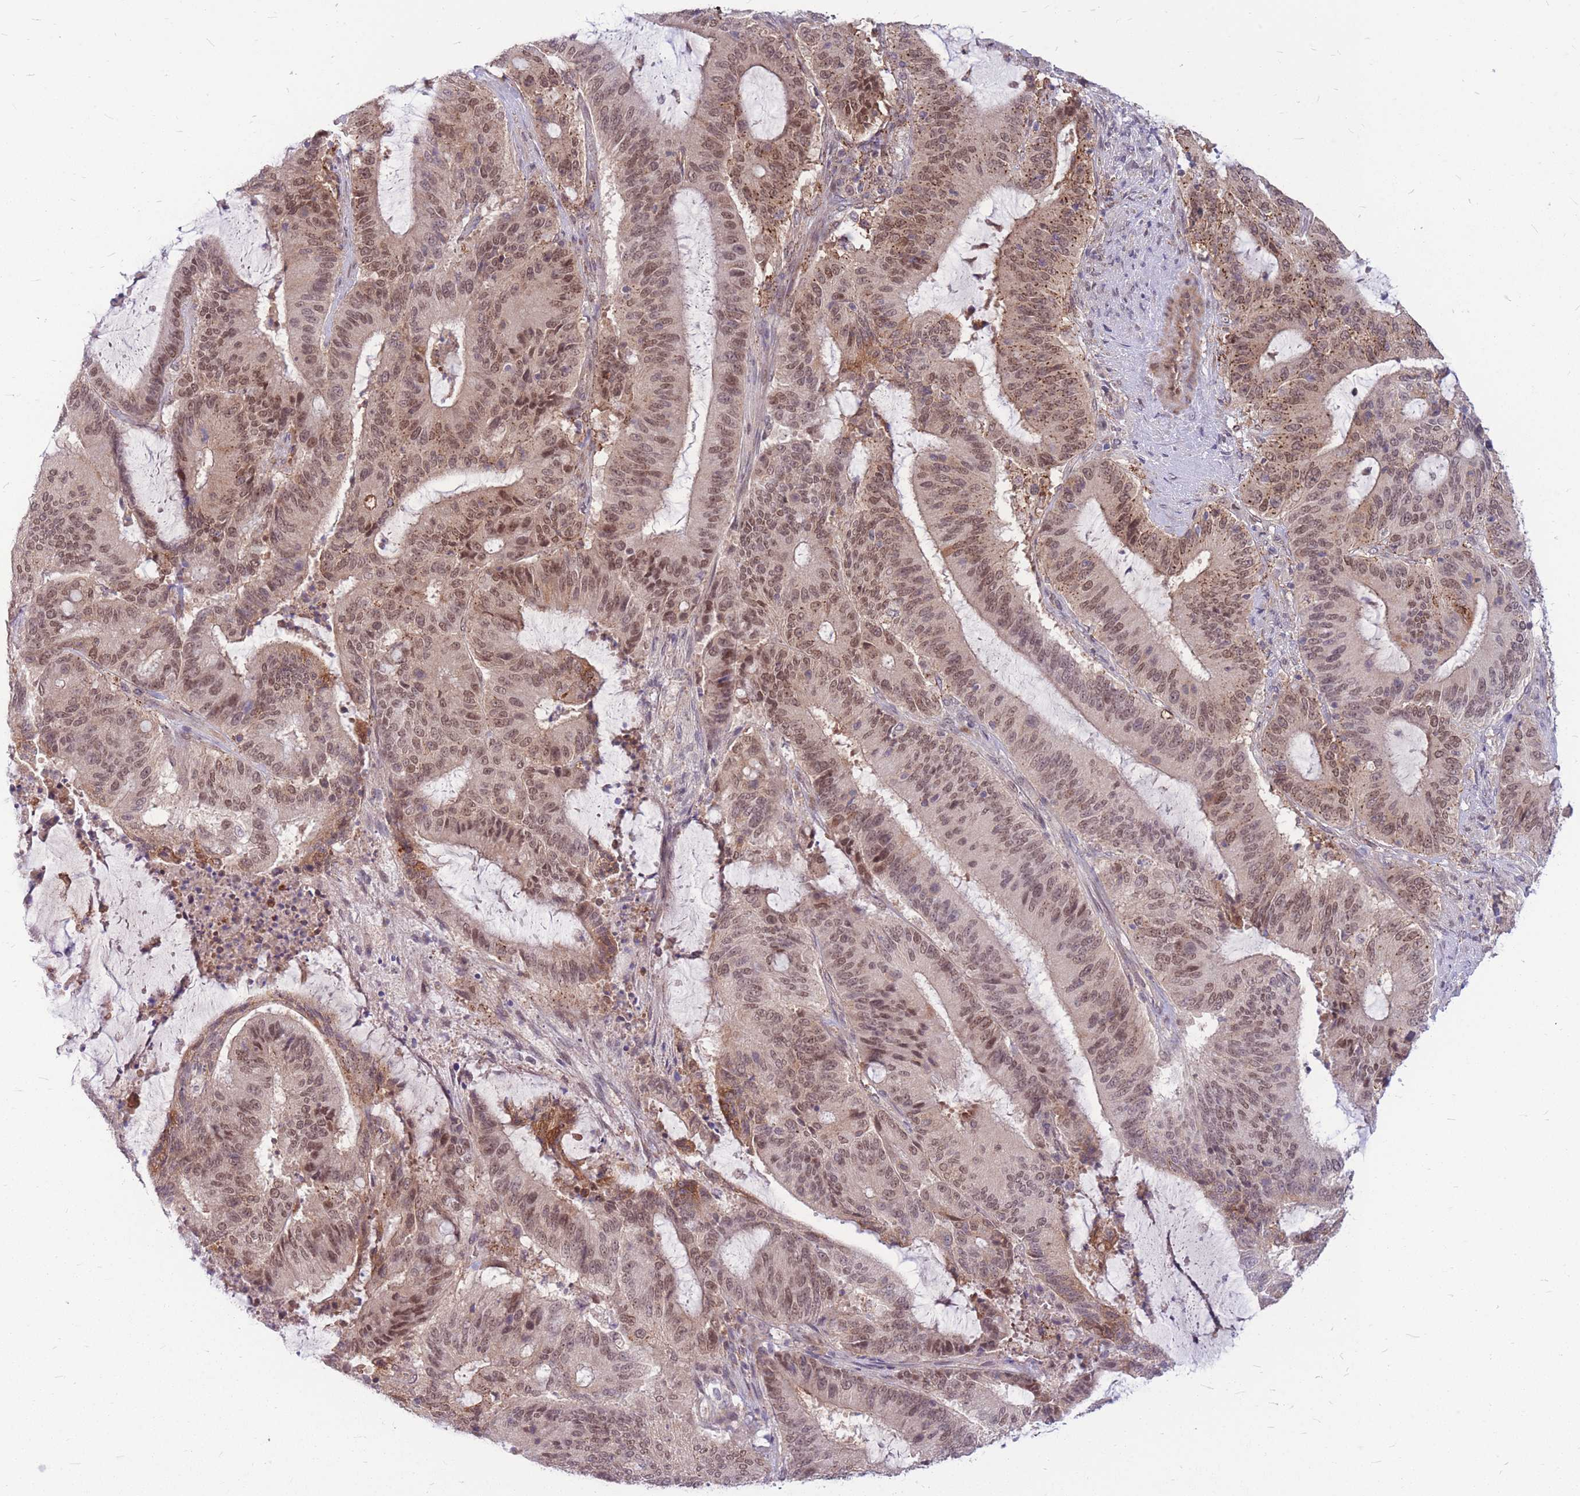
{"staining": {"intensity": "moderate", "quantity": ">75%", "location": "cytoplasmic/membranous,nuclear"}, "tissue": "liver cancer", "cell_type": "Tumor cells", "image_type": "cancer", "snomed": [{"axis": "morphology", "description": "Normal tissue, NOS"}, {"axis": "morphology", "description": "Cholangiocarcinoma"}, {"axis": "topography", "description": "Liver"}, {"axis": "topography", "description": "Peripheral nerve tissue"}], "caption": "An immunohistochemistry photomicrograph of tumor tissue is shown. Protein staining in brown highlights moderate cytoplasmic/membranous and nuclear positivity in liver cancer (cholangiocarcinoma) within tumor cells.", "gene": "TCF20", "patient": {"sex": "female", "age": 73}}